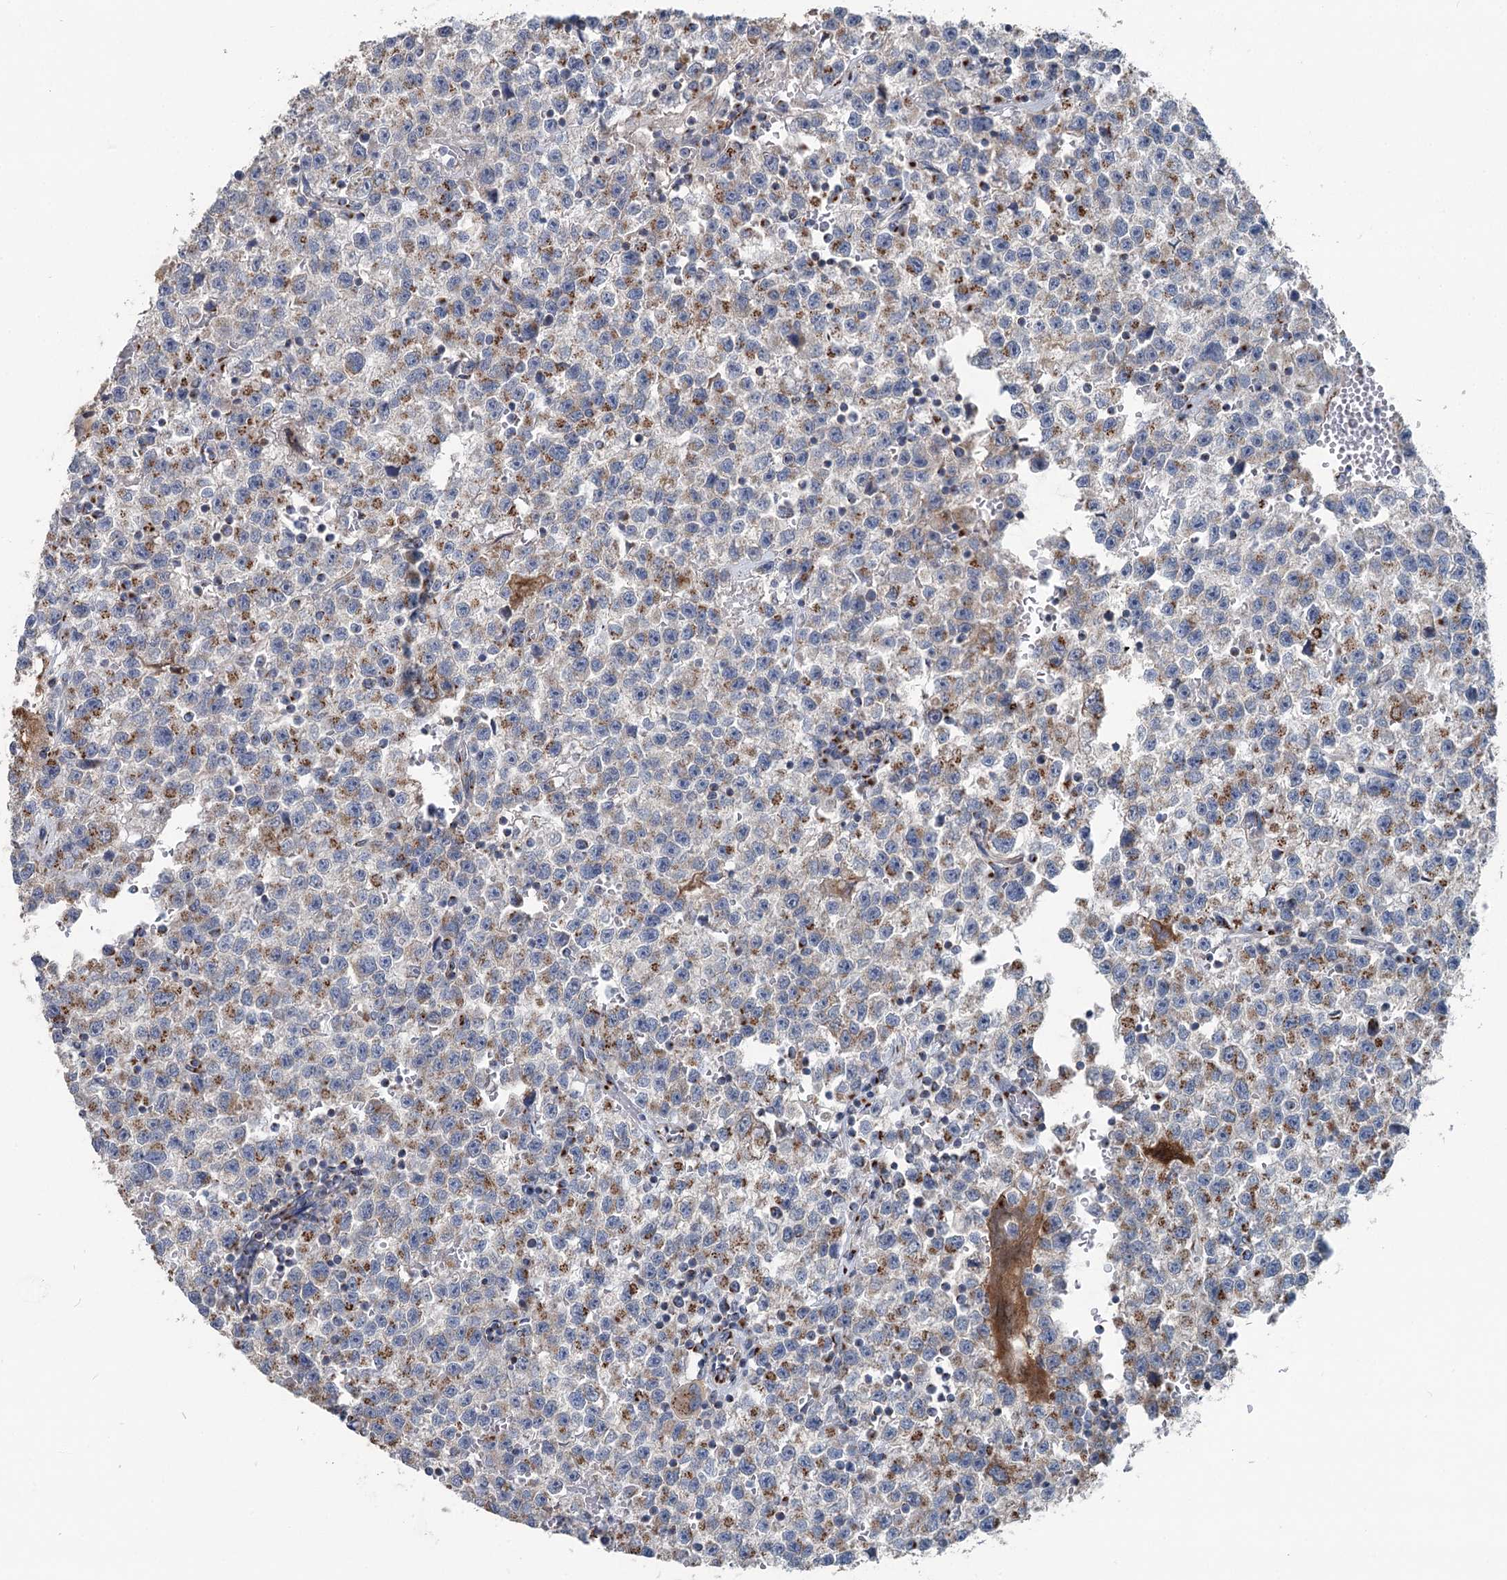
{"staining": {"intensity": "moderate", "quantity": "25%-75%", "location": "cytoplasmic/membranous"}, "tissue": "testis cancer", "cell_type": "Tumor cells", "image_type": "cancer", "snomed": [{"axis": "morphology", "description": "Seminoma, NOS"}, {"axis": "topography", "description": "Testis"}], "caption": "Testis cancer (seminoma) tissue exhibits moderate cytoplasmic/membranous staining in about 25%-75% of tumor cells The staining was performed using DAB (3,3'-diaminobenzidine) to visualize the protein expression in brown, while the nuclei were stained in blue with hematoxylin (Magnification: 20x).", "gene": "ITIH5", "patient": {"sex": "male", "age": 22}}